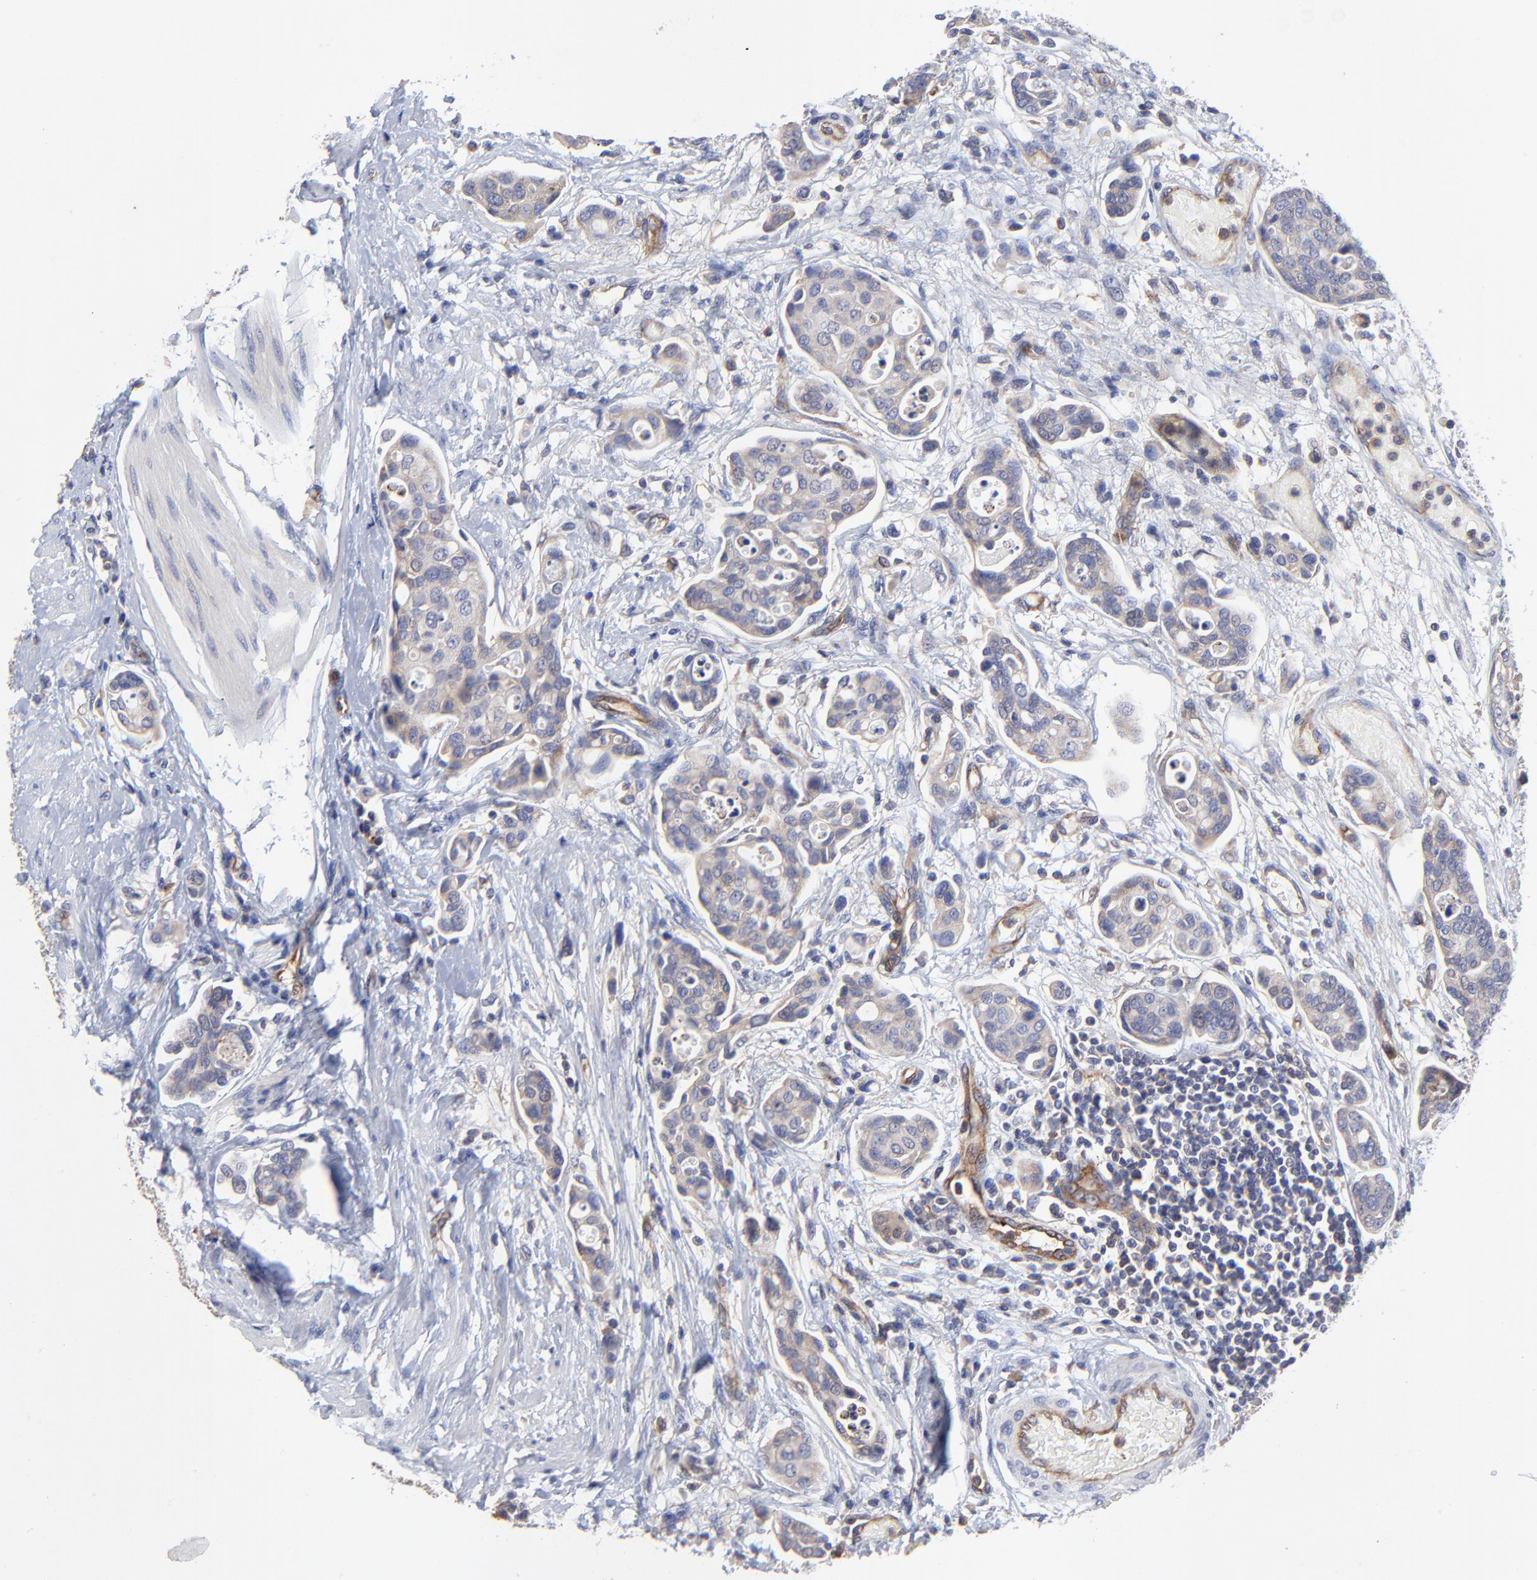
{"staining": {"intensity": "weak", "quantity": "25%-75%", "location": "cytoplasmic/membranous"}, "tissue": "urothelial cancer", "cell_type": "Tumor cells", "image_type": "cancer", "snomed": [{"axis": "morphology", "description": "Urothelial carcinoma, High grade"}, {"axis": "topography", "description": "Urinary bladder"}], "caption": "A micrograph showing weak cytoplasmic/membranous staining in about 25%-75% of tumor cells in urothelial cancer, as visualized by brown immunohistochemical staining.", "gene": "SULF2", "patient": {"sex": "male", "age": 78}}